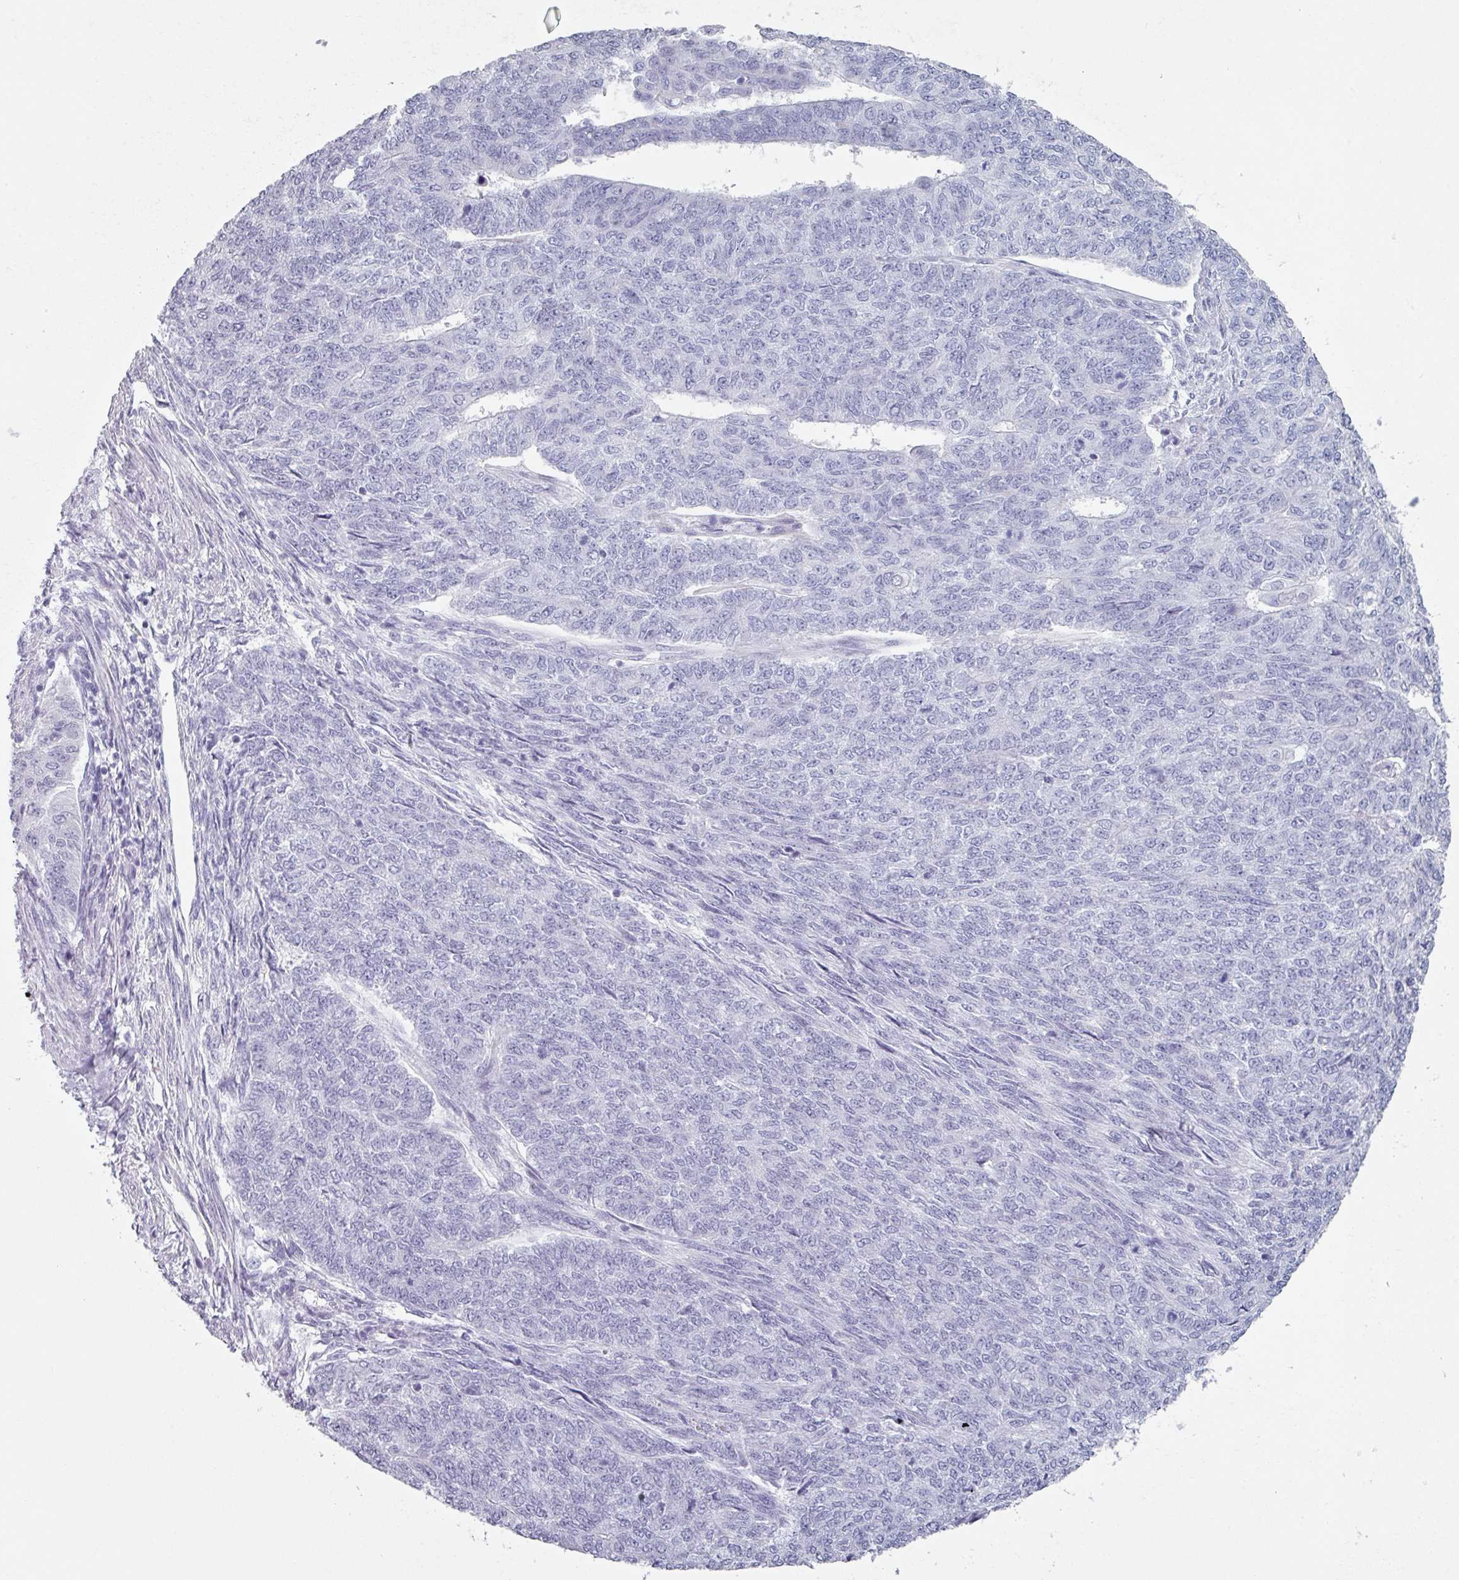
{"staining": {"intensity": "negative", "quantity": "none", "location": "none"}, "tissue": "endometrial cancer", "cell_type": "Tumor cells", "image_type": "cancer", "snomed": [{"axis": "morphology", "description": "Adenocarcinoma, NOS"}, {"axis": "topography", "description": "Endometrium"}], "caption": "This is an immunohistochemistry image of human endometrial cancer (adenocarcinoma). There is no expression in tumor cells.", "gene": "SLC35G2", "patient": {"sex": "female", "age": 32}}